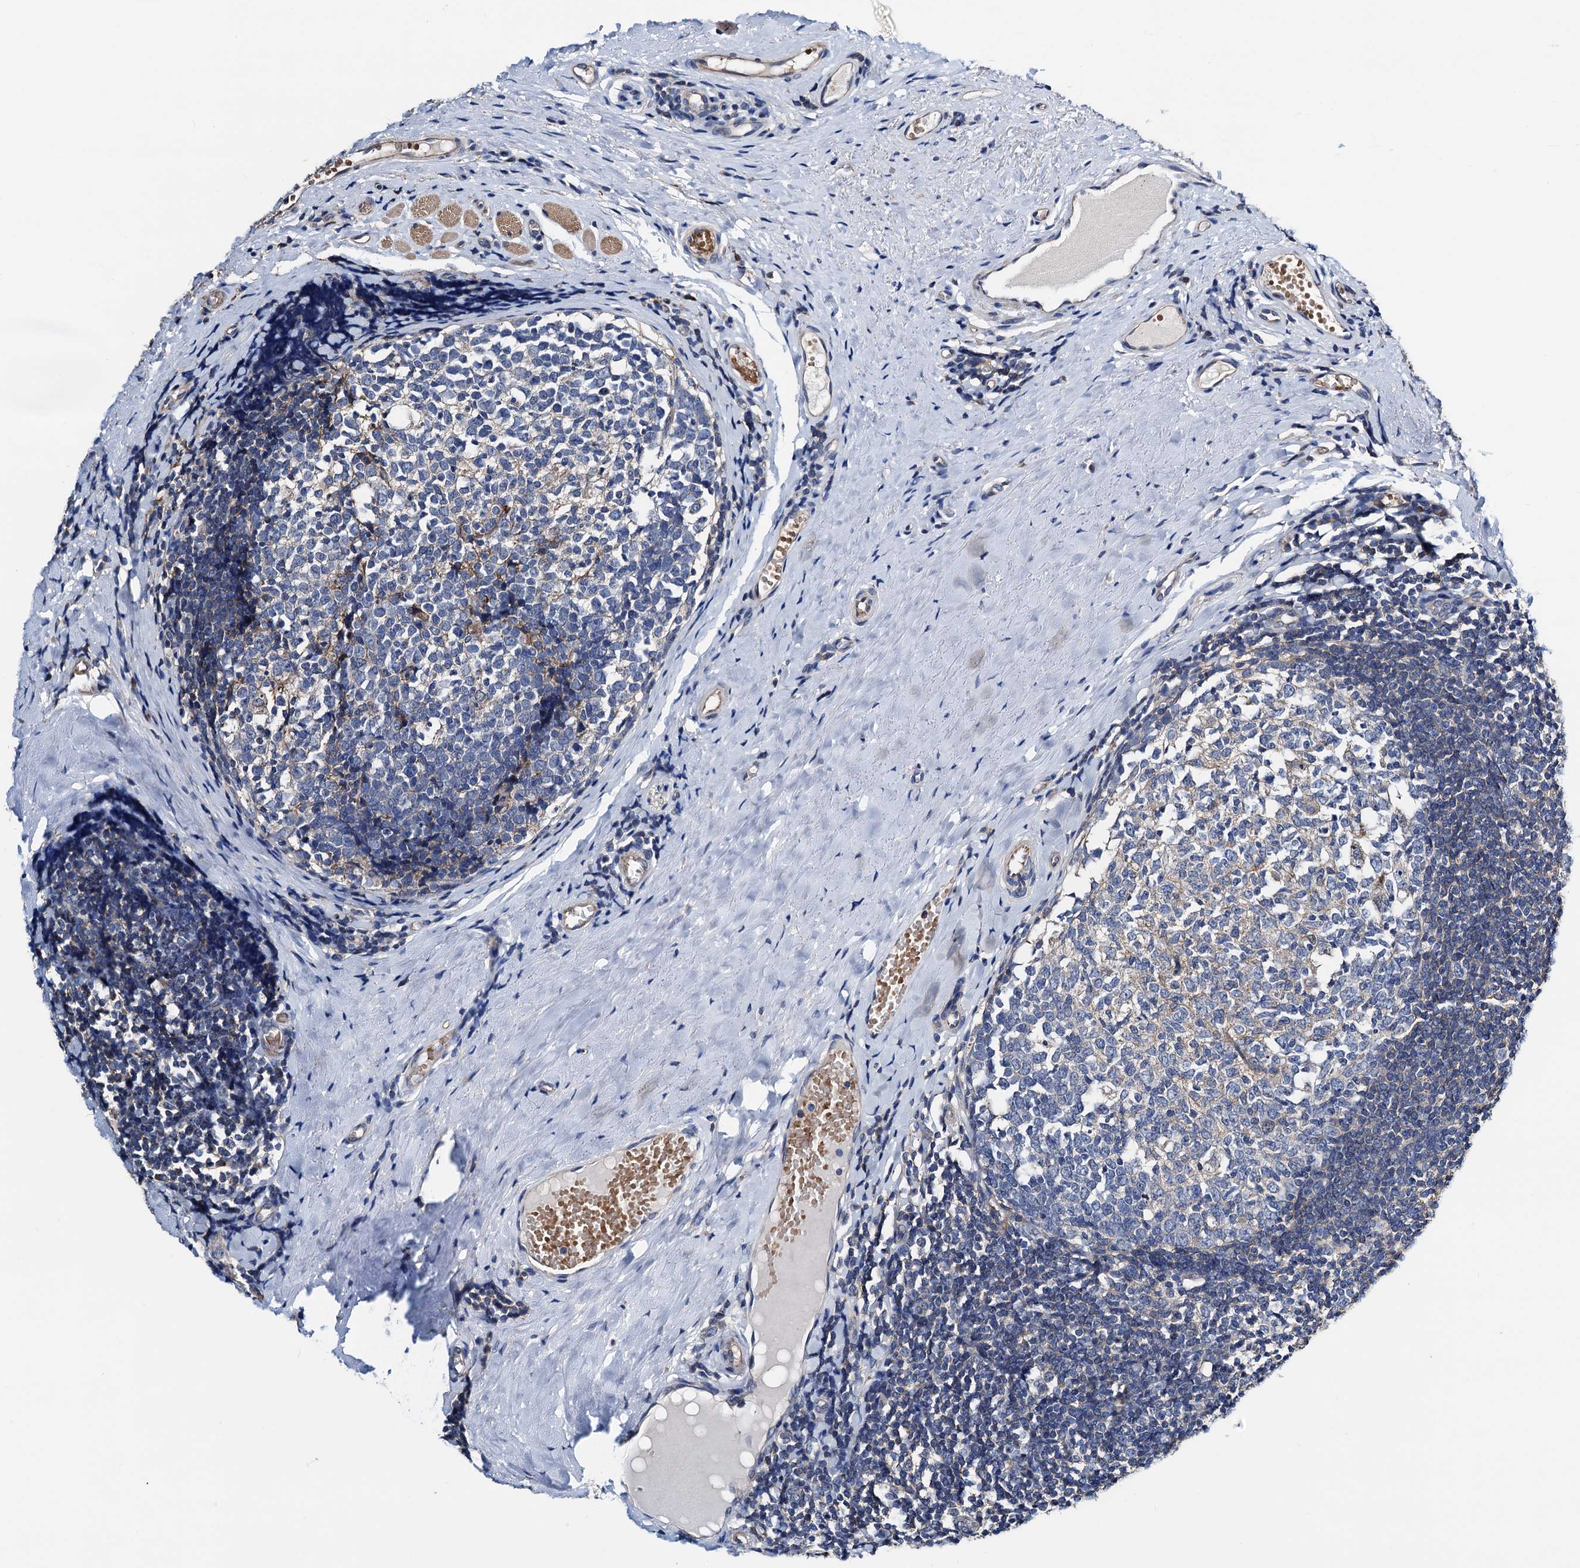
{"staining": {"intensity": "negative", "quantity": "none", "location": "none"}, "tissue": "tonsil", "cell_type": "Germinal center cells", "image_type": "normal", "snomed": [{"axis": "morphology", "description": "Normal tissue, NOS"}, {"axis": "topography", "description": "Tonsil"}], "caption": "Immunohistochemistry (IHC) of normal tonsil displays no expression in germinal center cells.", "gene": "GCOM1", "patient": {"sex": "female", "age": 19}}